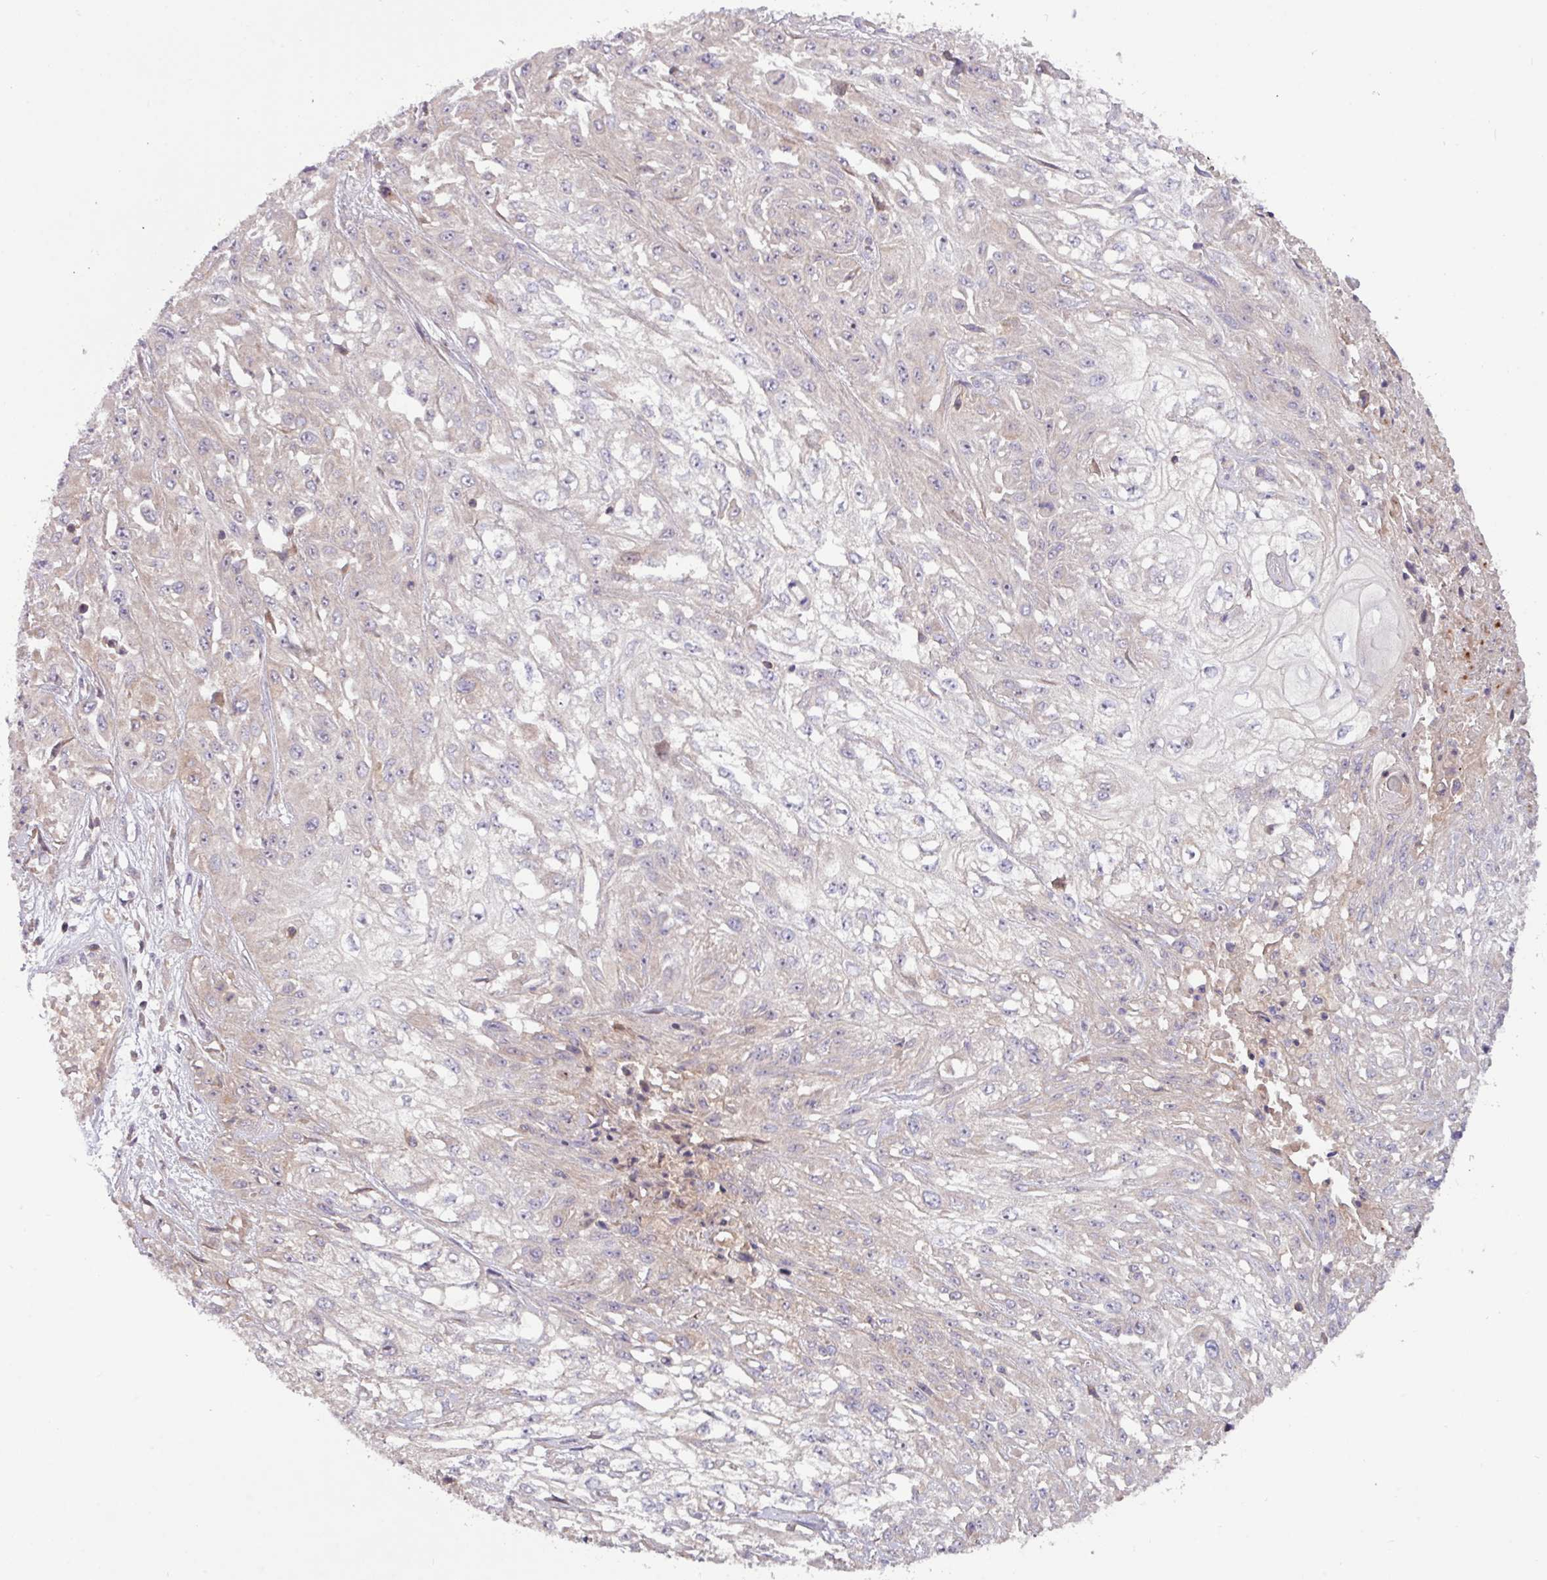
{"staining": {"intensity": "negative", "quantity": "none", "location": "none"}, "tissue": "skin cancer", "cell_type": "Tumor cells", "image_type": "cancer", "snomed": [{"axis": "morphology", "description": "Squamous cell carcinoma, NOS"}, {"axis": "morphology", "description": "Squamous cell carcinoma, metastatic, NOS"}, {"axis": "topography", "description": "Skin"}, {"axis": "topography", "description": "Lymph node"}], "caption": "This is an IHC histopathology image of human metastatic squamous cell carcinoma (skin). There is no expression in tumor cells.", "gene": "TNFSF12", "patient": {"sex": "male", "age": 75}}